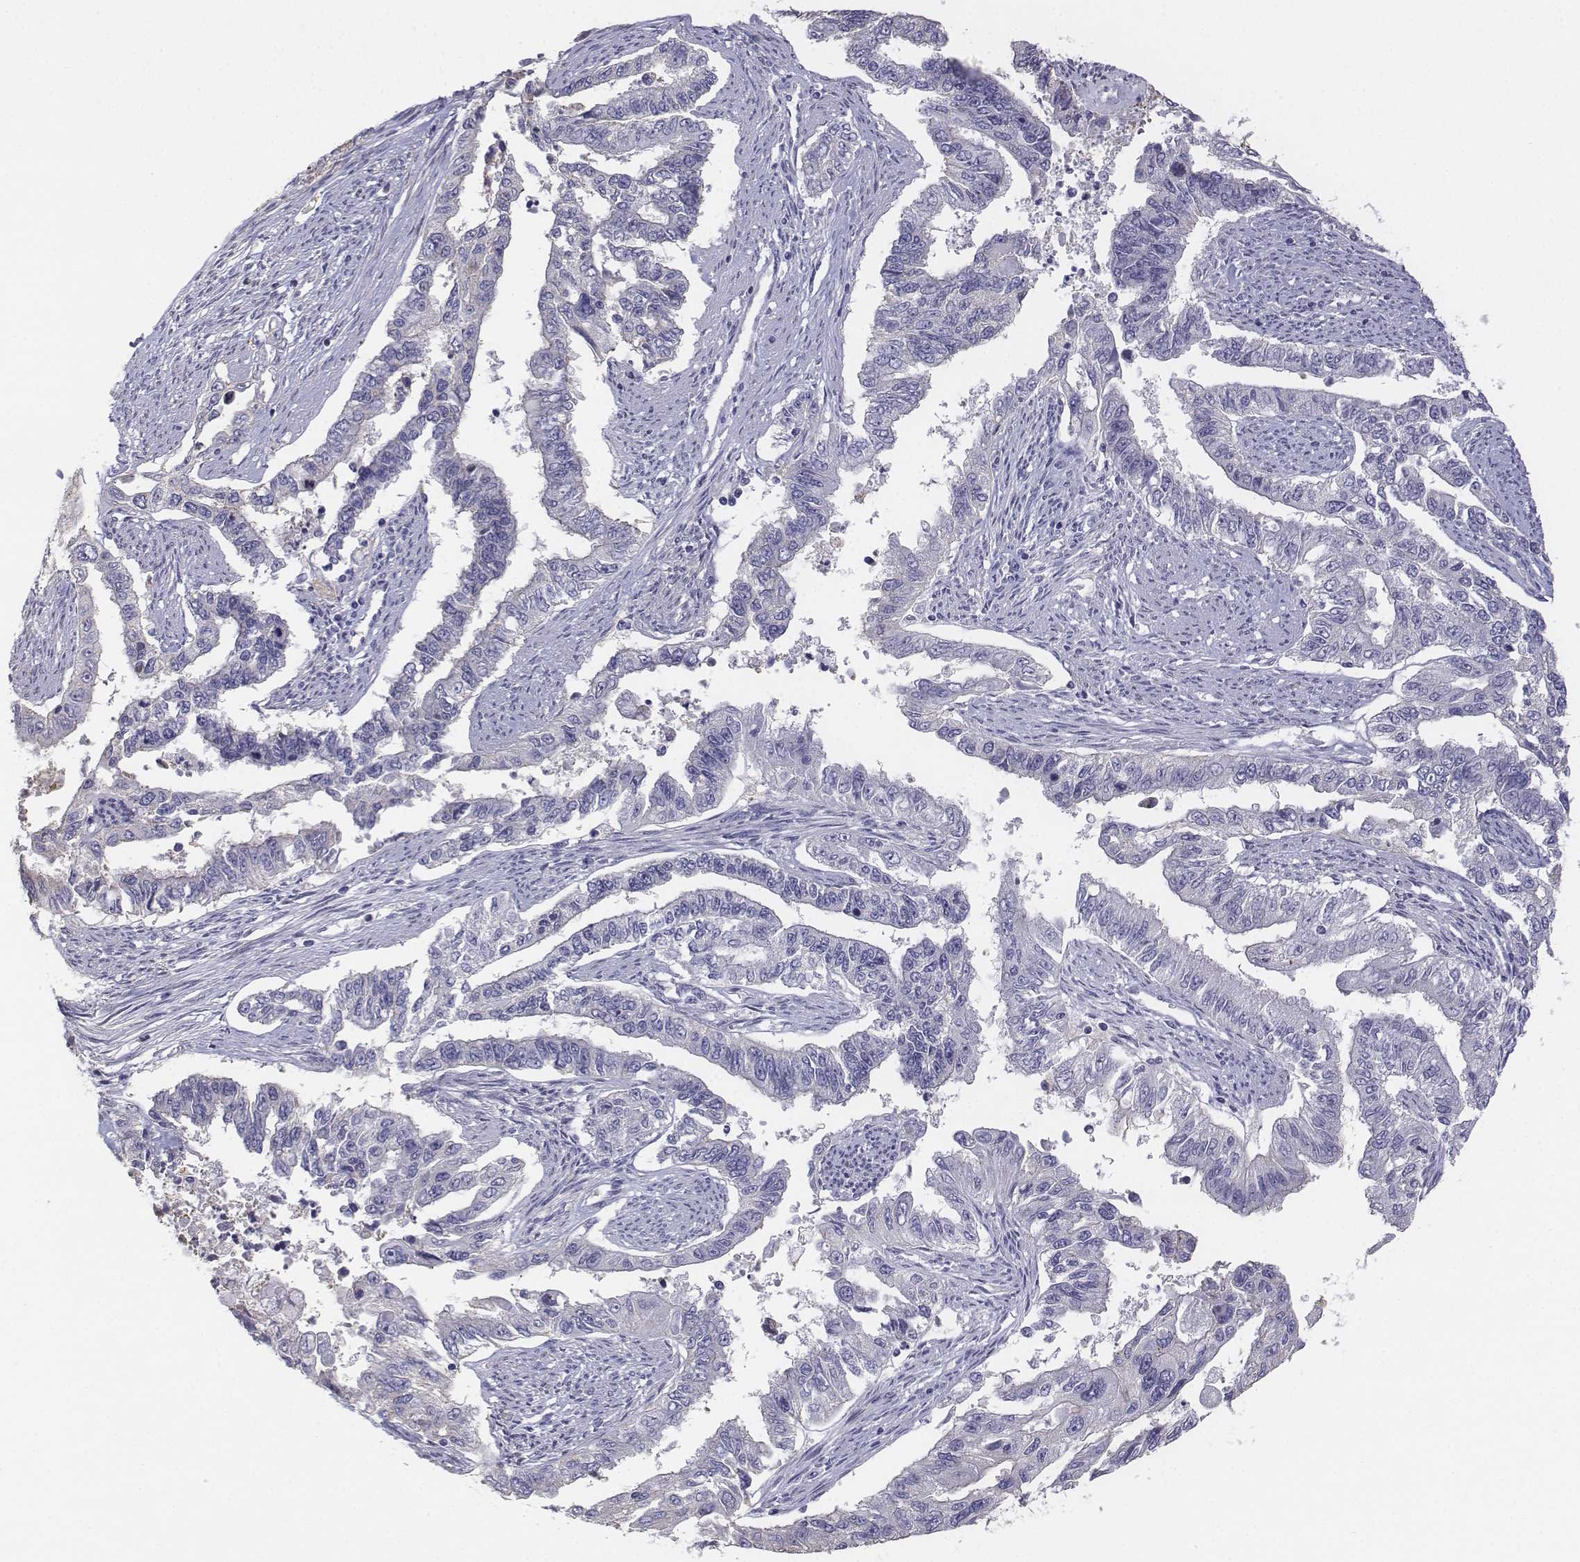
{"staining": {"intensity": "negative", "quantity": "none", "location": "none"}, "tissue": "endometrial cancer", "cell_type": "Tumor cells", "image_type": "cancer", "snomed": [{"axis": "morphology", "description": "Adenocarcinoma, NOS"}, {"axis": "topography", "description": "Uterus"}], "caption": "Human adenocarcinoma (endometrial) stained for a protein using IHC demonstrates no expression in tumor cells.", "gene": "LGSN", "patient": {"sex": "female", "age": 59}}